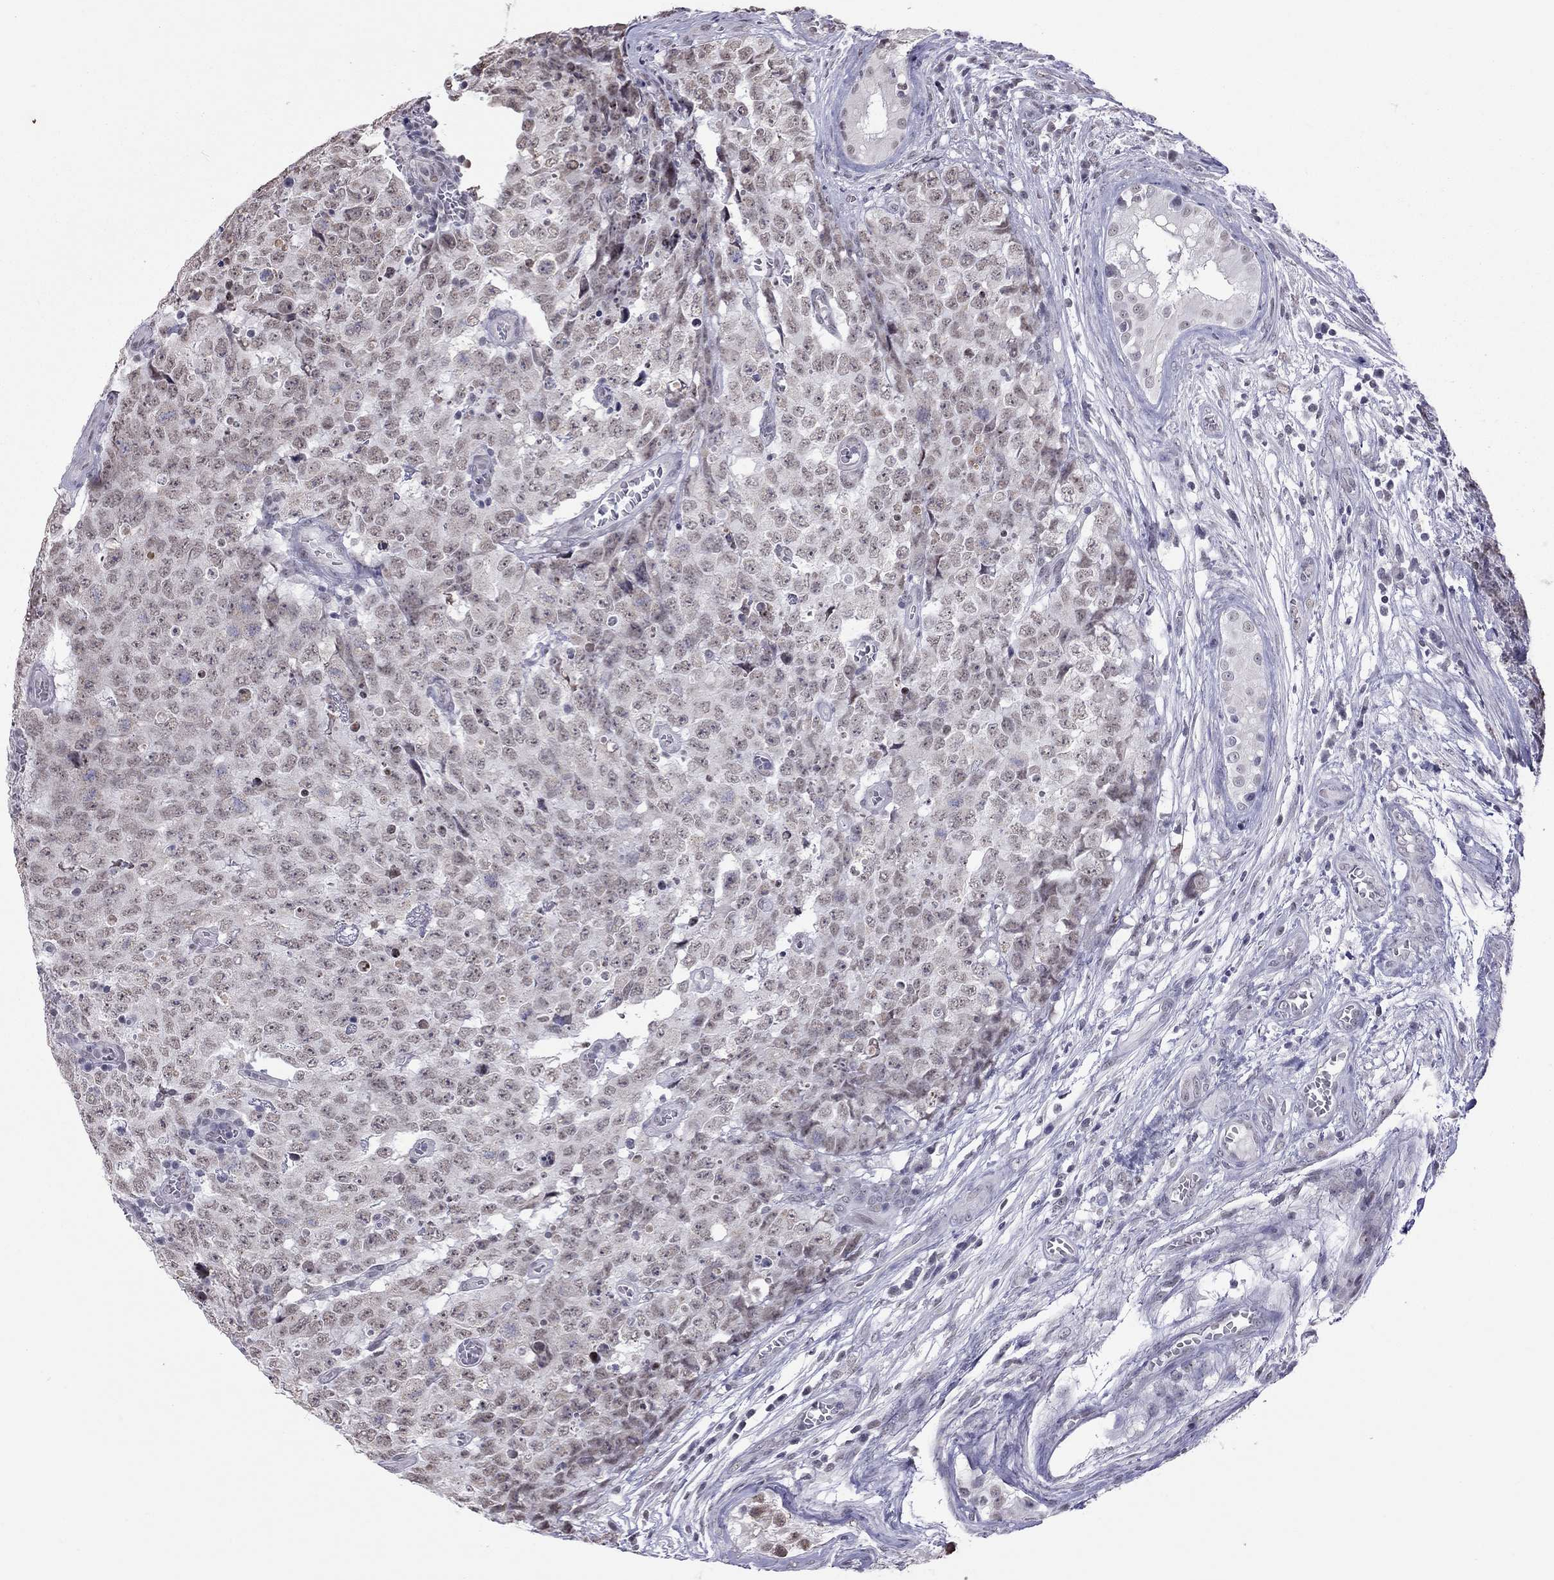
{"staining": {"intensity": "negative", "quantity": "none", "location": "none"}, "tissue": "testis cancer", "cell_type": "Tumor cells", "image_type": "cancer", "snomed": [{"axis": "morphology", "description": "Carcinoma, Embryonal, NOS"}, {"axis": "topography", "description": "Testis"}], "caption": "The immunohistochemistry image has no significant expression in tumor cells of testis cancer tissue.", "gene": "PPP1R3A", "patient": {"sex": "male", "age": 23}}